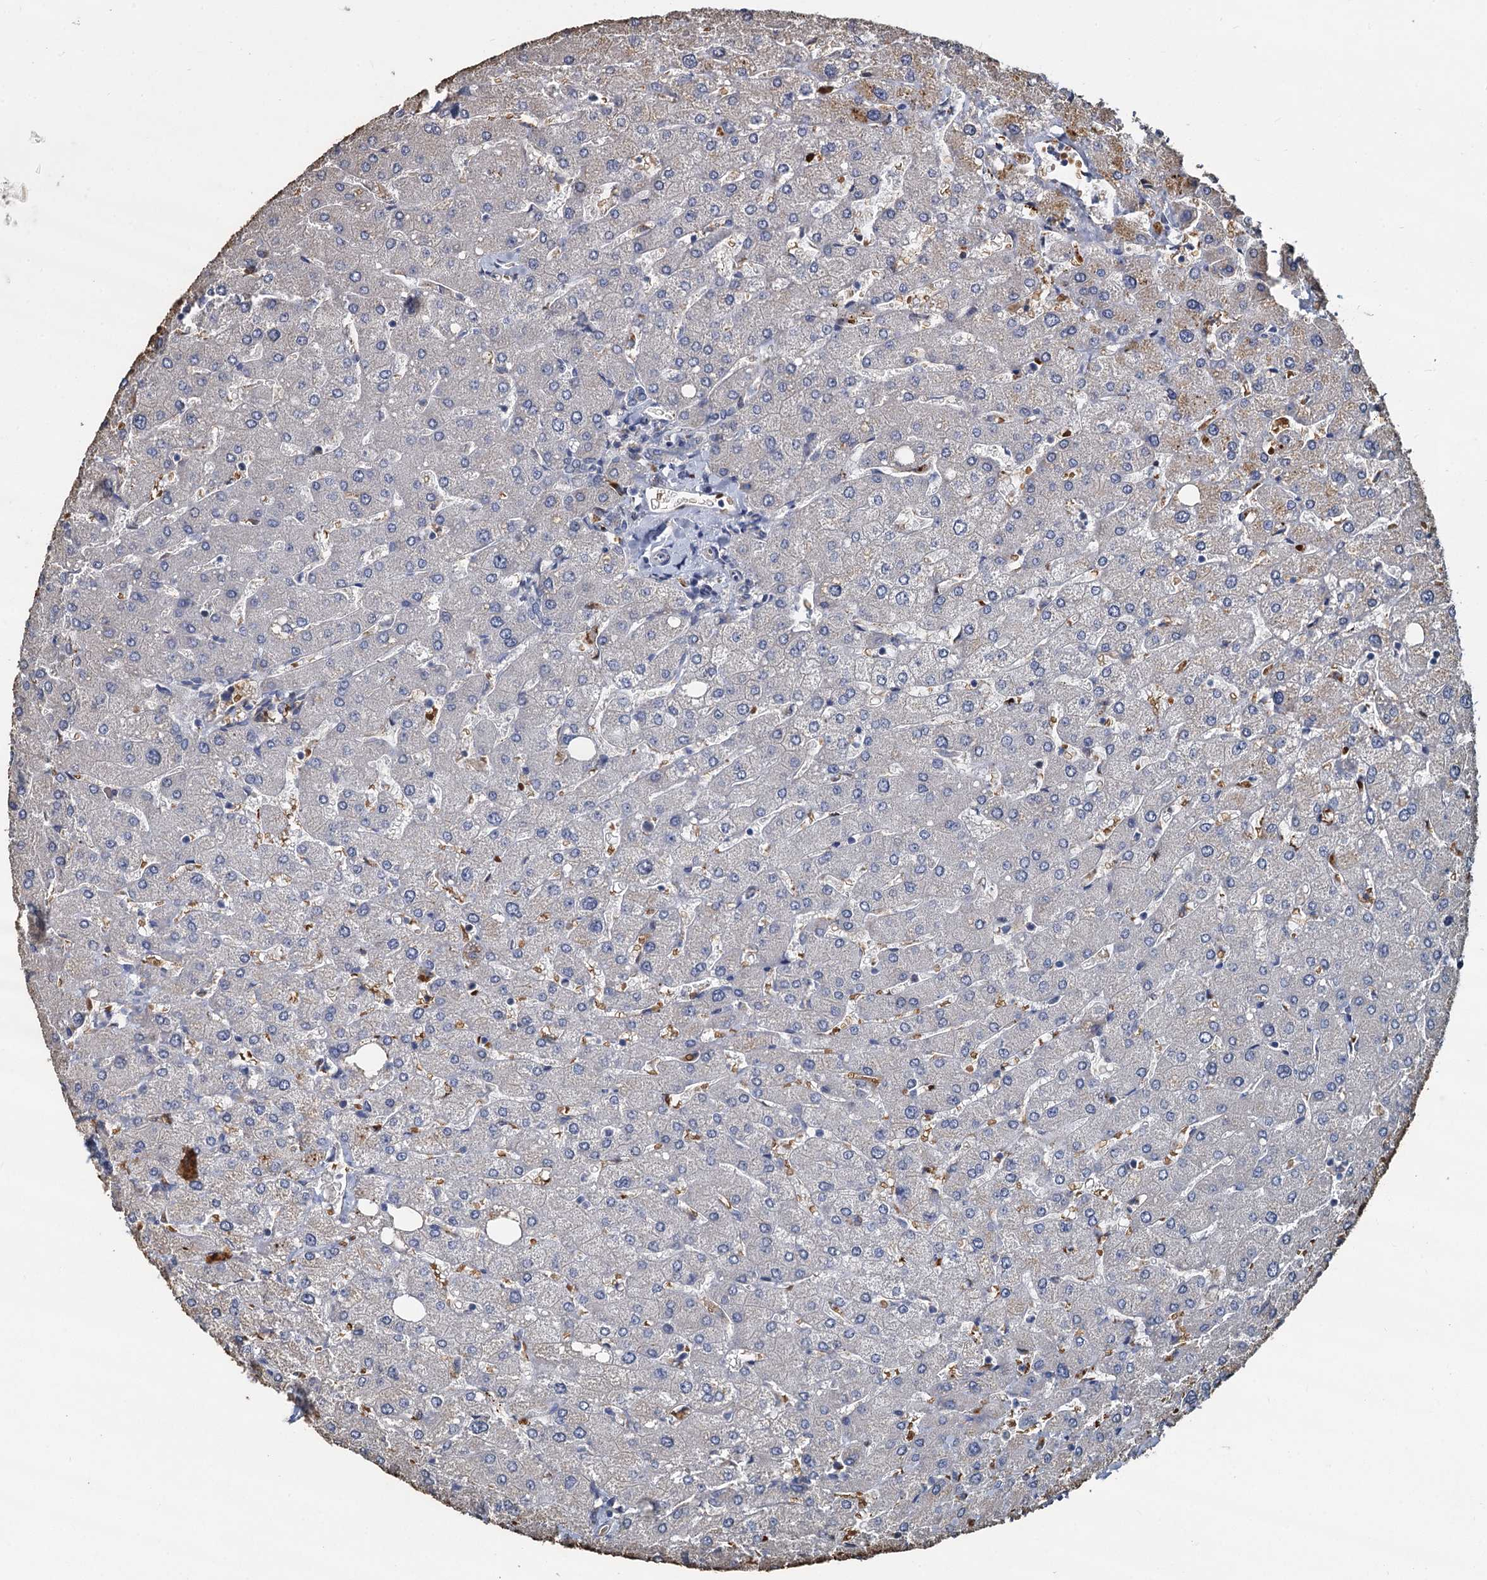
{"staining": {"intensity": "negative", "quantity": "none", "location": "none"}, "tissue": "liver", "cell_type": "Cholangiocytes", "image_type": "normal", "snomed": [{"axis": "morphology", "description": "Normal tissue, NOS"}, {"axis": "topography", "description": "Liver"}], "caption": "Liver was stained to show a protein in brown. There is no significant staining in cholangiocytes.", "gene": "TCTN2", "patient": {"sex": "male", "age": 55}}